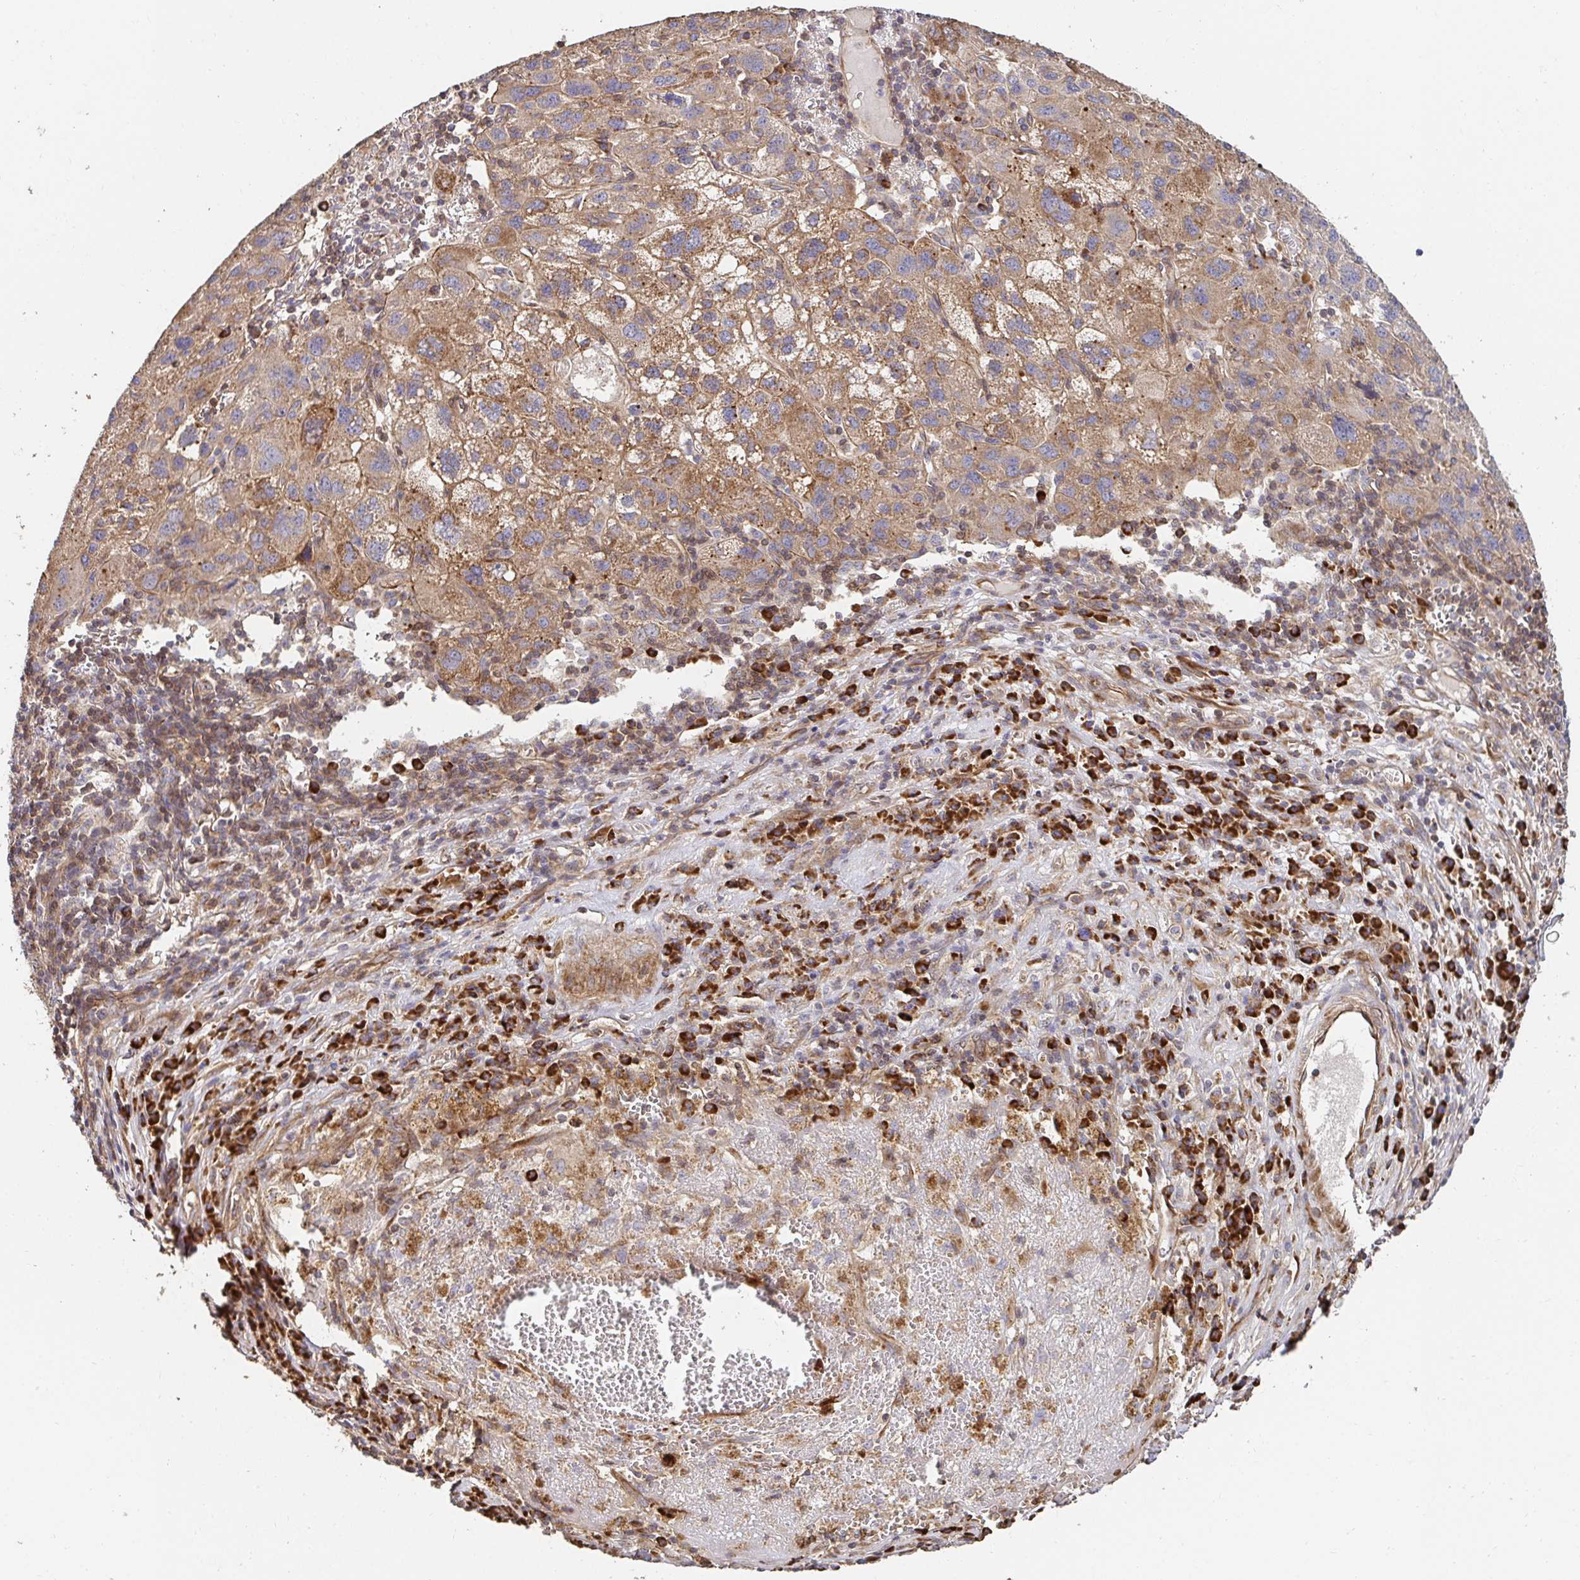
{"staining": {"intensity": "moderate", "quantity": ">75%", "location": "cytoplasmic/membranous"}, "tissue": "liver cancer", "cell_type": "Tumor cells", "image_type": "cancer", "snomed": [{"axis": "morphology", "description": "Carcinoma, Hepatocellular, NOS"}, {"axis": "topography", "description": "Liver"}], "caption": "Protein expression analysis of liver cancer shows moderate cytoplasmic/membranous positivity in about >75% of tumor cells. The protein of interest is shown in brown color, while the nuclei are stained blue.", "gene": "APBB1", "patient": {"sex": "female", "age": 77}}